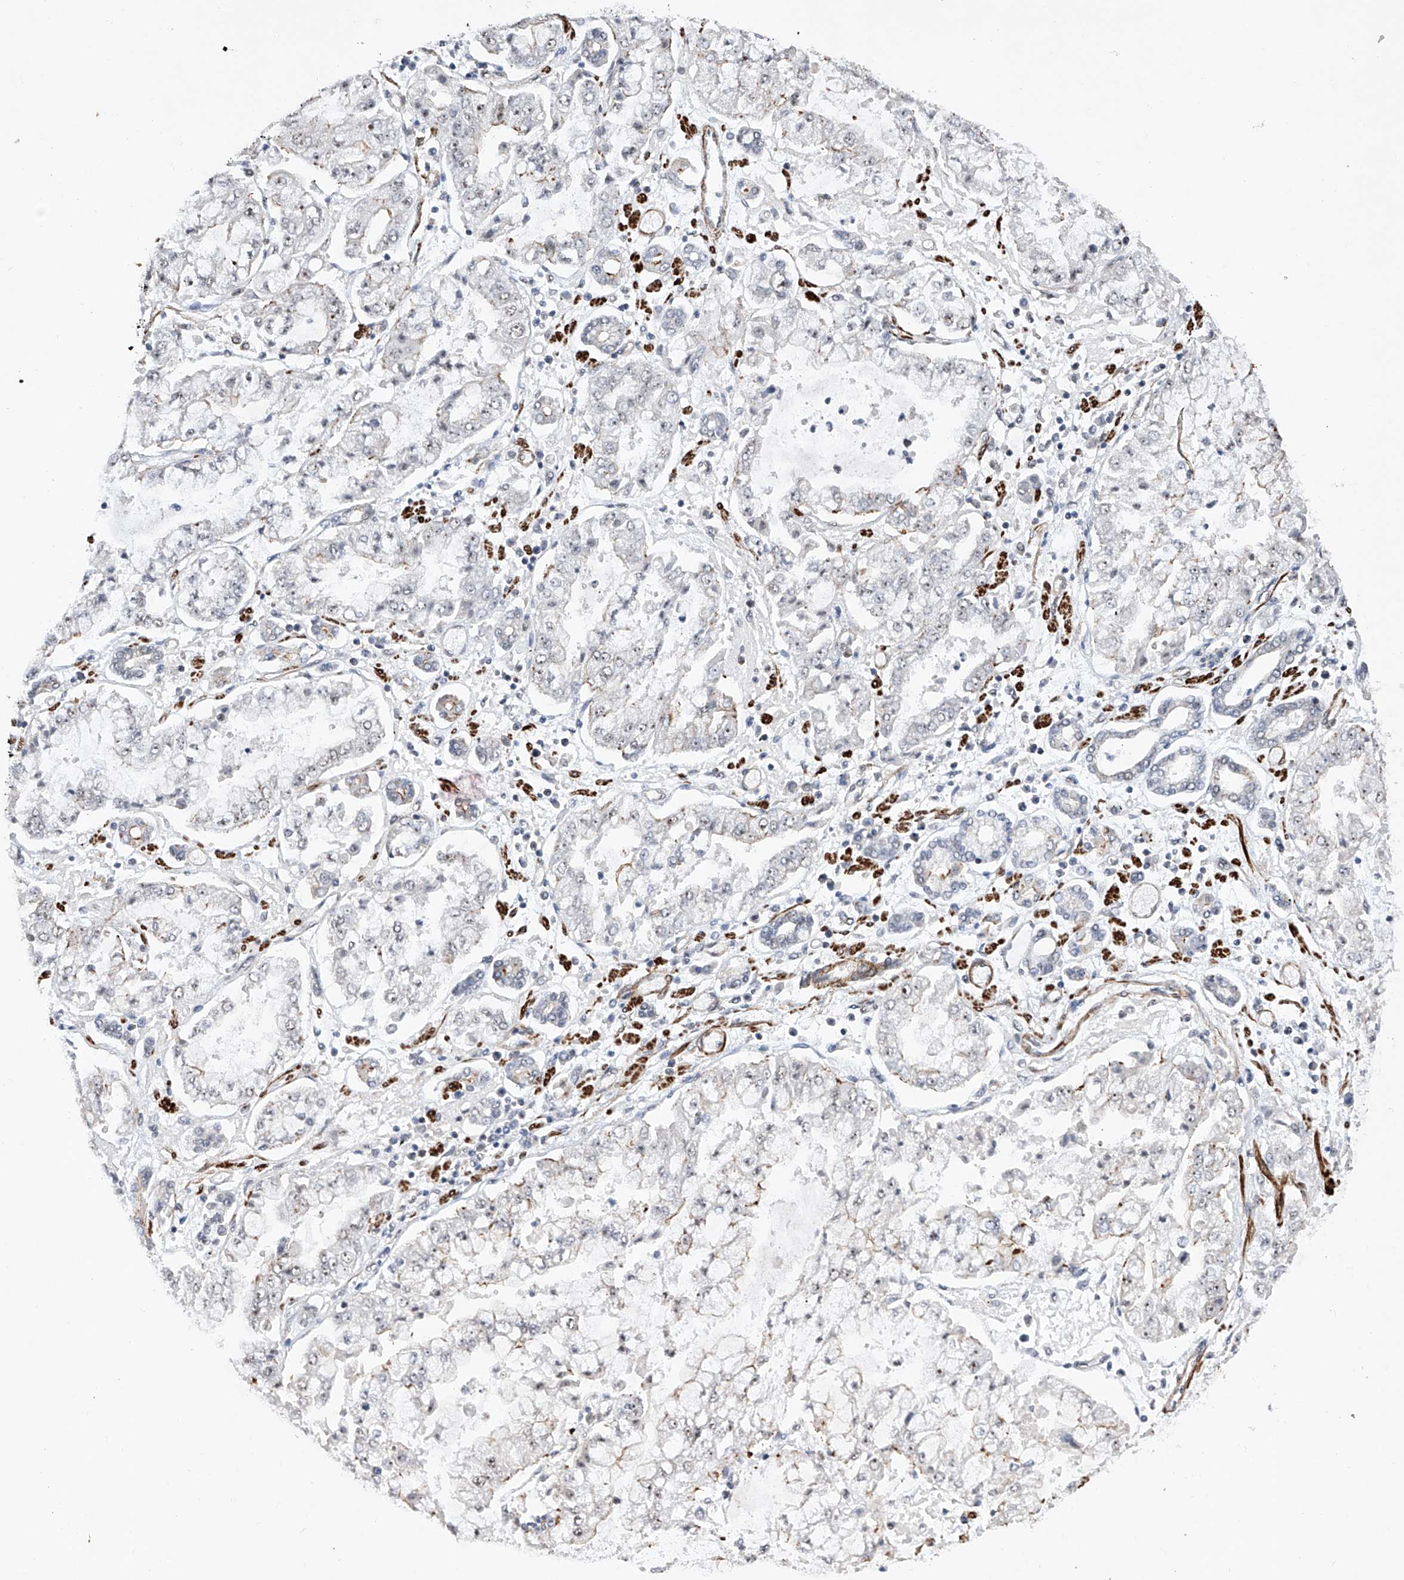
{"staining": {"intensity": "negative", "quantity": "none", "location": "none"}, "tissue": "stomach cancer", "cell_type": "Tumor cells", "image_type": "cancer", "snomed": [{"axis": "morphology", "description": "Adenocarcinoma, NOS"}, {"axis": "topography", "description": "Stomach"}], "caption": "Human adenocarcinoma (stomach) stained for a protein using IHC reveals no positivity in tumor cells.", "gene": "NFATC4", "patient": {"sex": "male", "age": 76}}